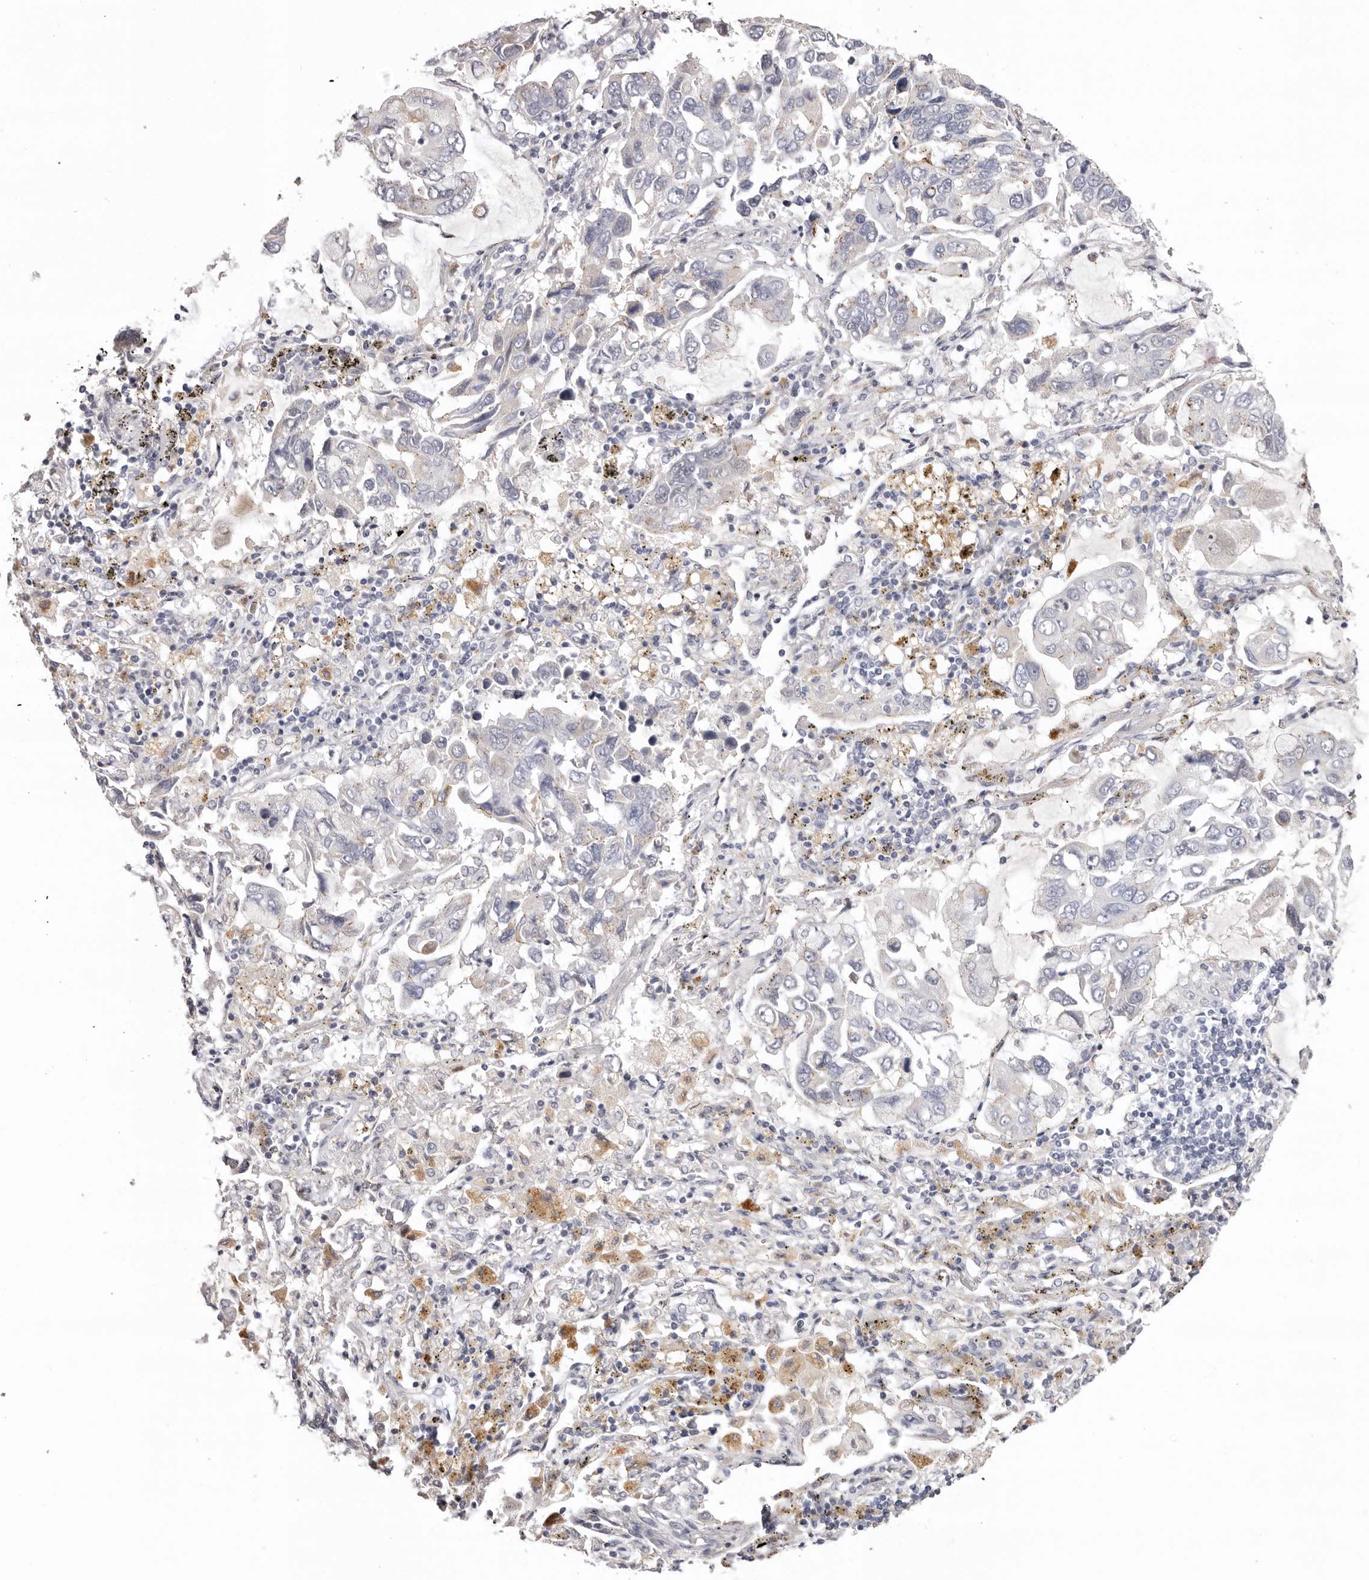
{"staining": {"intensity": "weak", "quantity": "<25%", "location": "cytoplasmic/membranous"}, "tissue": "lung cancer", "cell_type": "Tumor cells", "image_type": "cancer", "snomed": [{"axis": "morphology", "description": "Adenocarcinoma, NOS"}, {"axis": "topography", "description": "Lung"}], "caption": "DAB (3,3'-diaminobenzidine) immunohistochemical staining of lung cancer (adenocarcinoma) shows no significant expression in tumor cells. (Stains: DAB immunohistochemistry with hematoxylin counter stain, Microscopy: brightfield microscopy at high magnification).", "gene": "PCDHB6", "patient": {"sex": "male", "age": 64}}